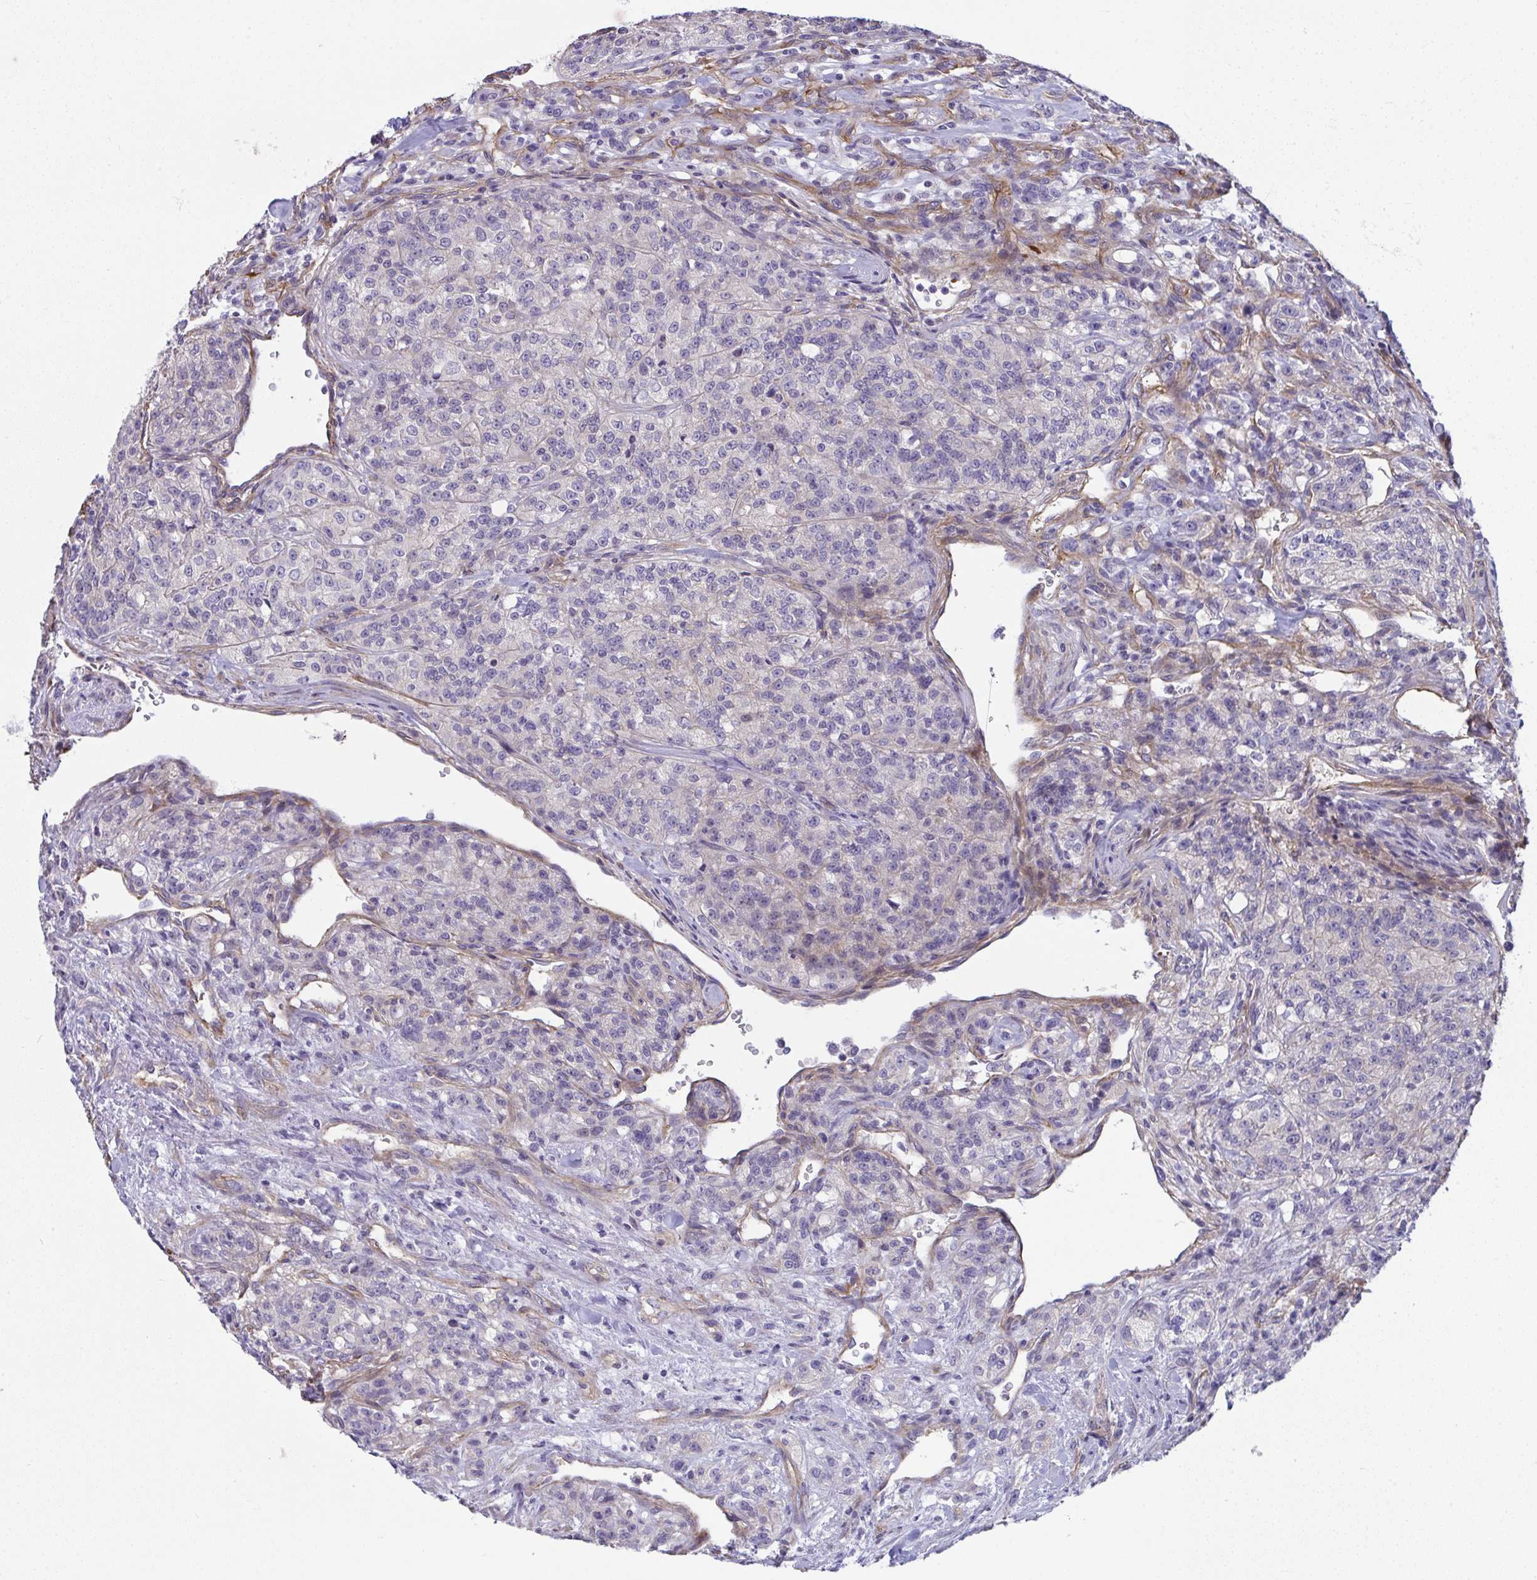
{"staining": {"intensity": "negative", "quantity": "none", "location": "none"}, "tissue": "renal cancer", "cell_type": "Tumor cells", "image_type": "cancer", "snomed": [{"axis": "morphology", "description": "Adenocarcinoma, NOS"}, {"axis": "topography", "description": "Kidney"}], "caption": "This is an IHC micrograph of human adenocarcinoma (renal). There is no positivity in tumor cells.", "gene": "MYL12A", "patient": {"sex": "female", "age": 63}}